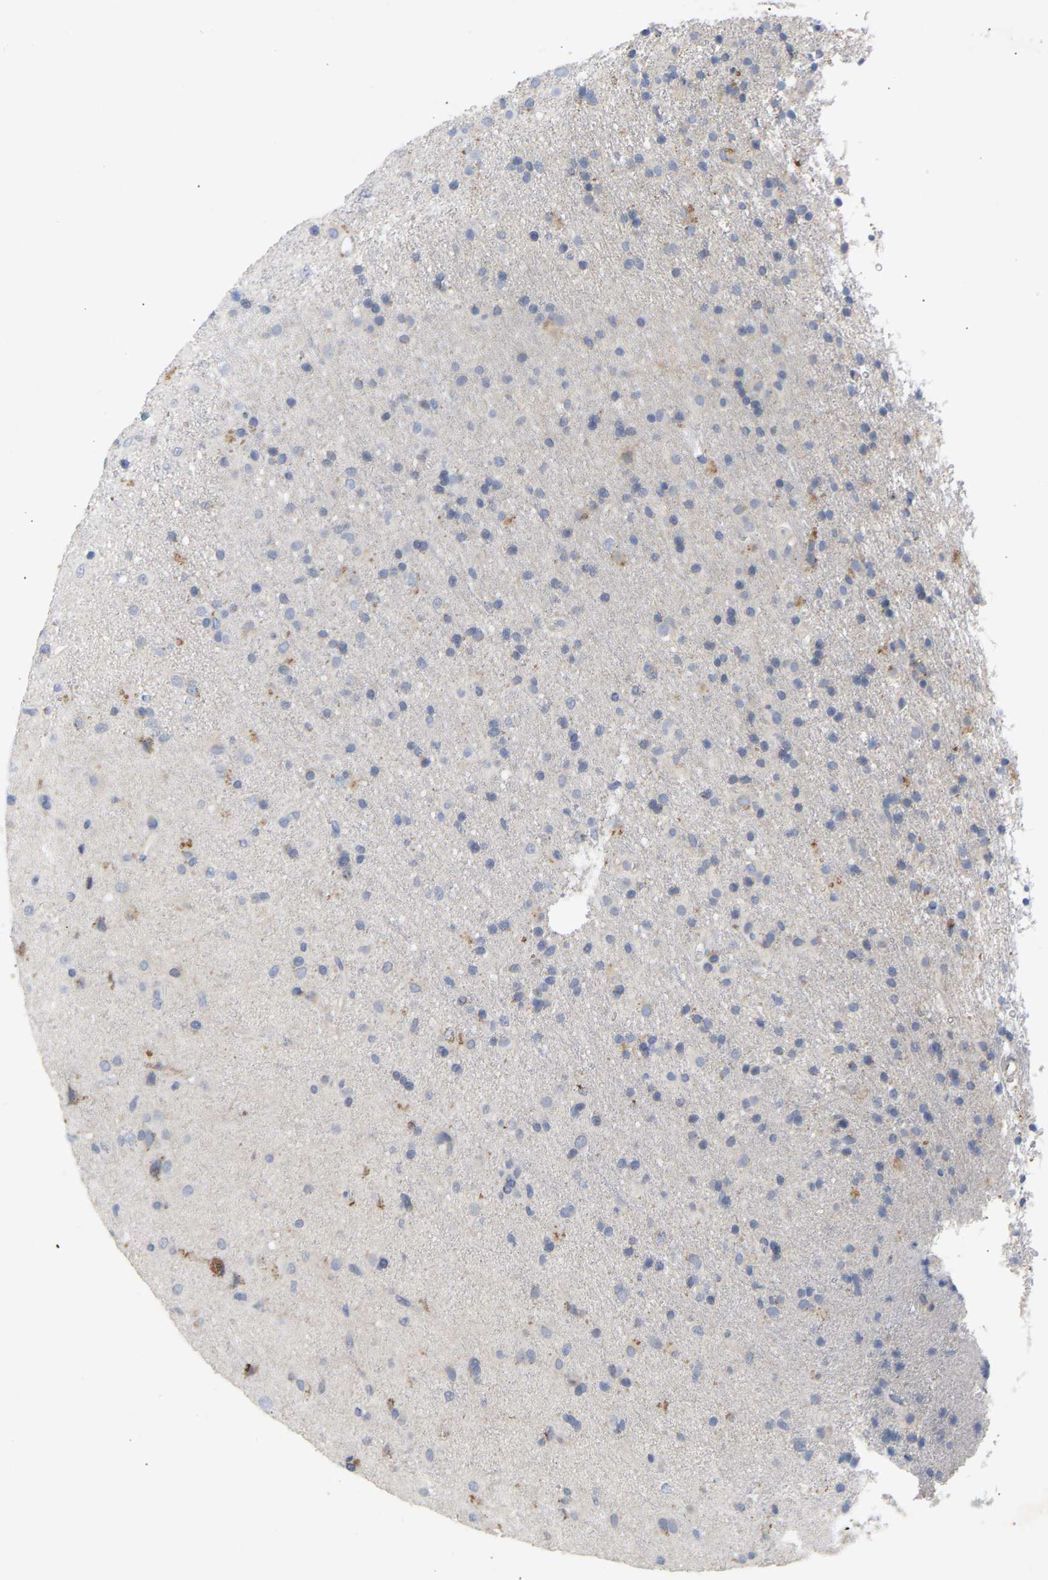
{"staining": {"intensity": "negative", "quantity": "none", "location": "none"}, "tissue": "glioma", "cell_type": "Tumor cells", "image_type": "cancer", "snomed": [{"axis": "morphology", "description": "Glioma, malignant, Low grade"}, {"axis": "topography", "description": "Brain"}], "caption": "Immunohistochemical staining of human malignant glioma (low-grade) exhibits no significant expression in tumor cells.", "gene": "SELENOM", "patient": {"sex": "male", "age": 65}}